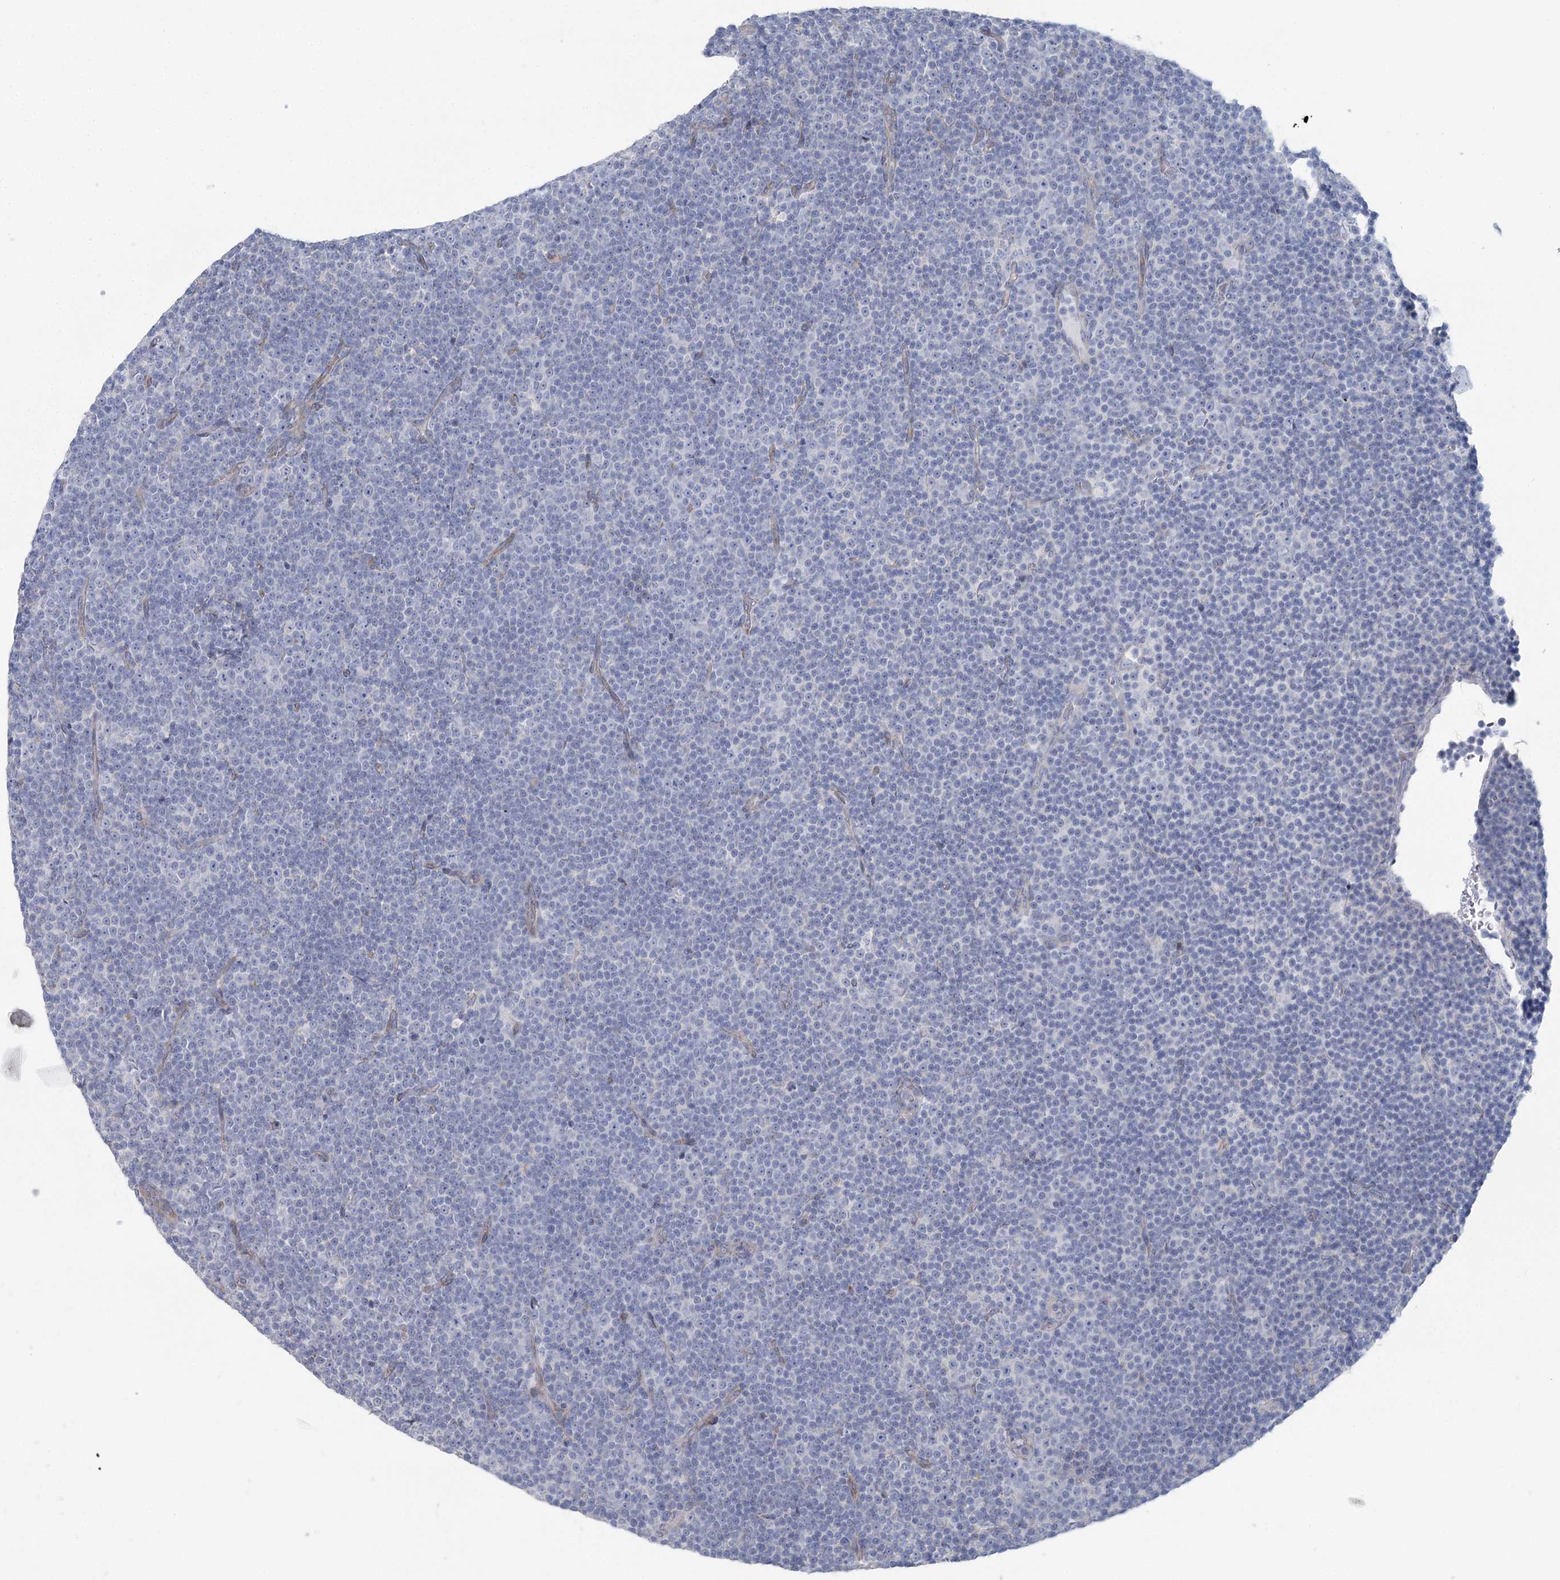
{"staining": {"intensity": "negative", "quantity": "none", "location": "none"}, "tissue": "lymphoma", "cell_type": "Tumor cells", "image_type": "cancer", "snomed": [{"axis": "morphology", "description": "Malignant lymphoma, non-Hodgkin's type, Low grade"}, {"axis": "topography", "description": "Lymph node"}], "caption": "This is an immunohistochemistry (IHC) micrograph of low-grade malignant lymphoma, non-Hodgkin's type. There is no staining in tumor cells.", "gene": "CMBL", "patient": {"sex": "female", "age": 67}}